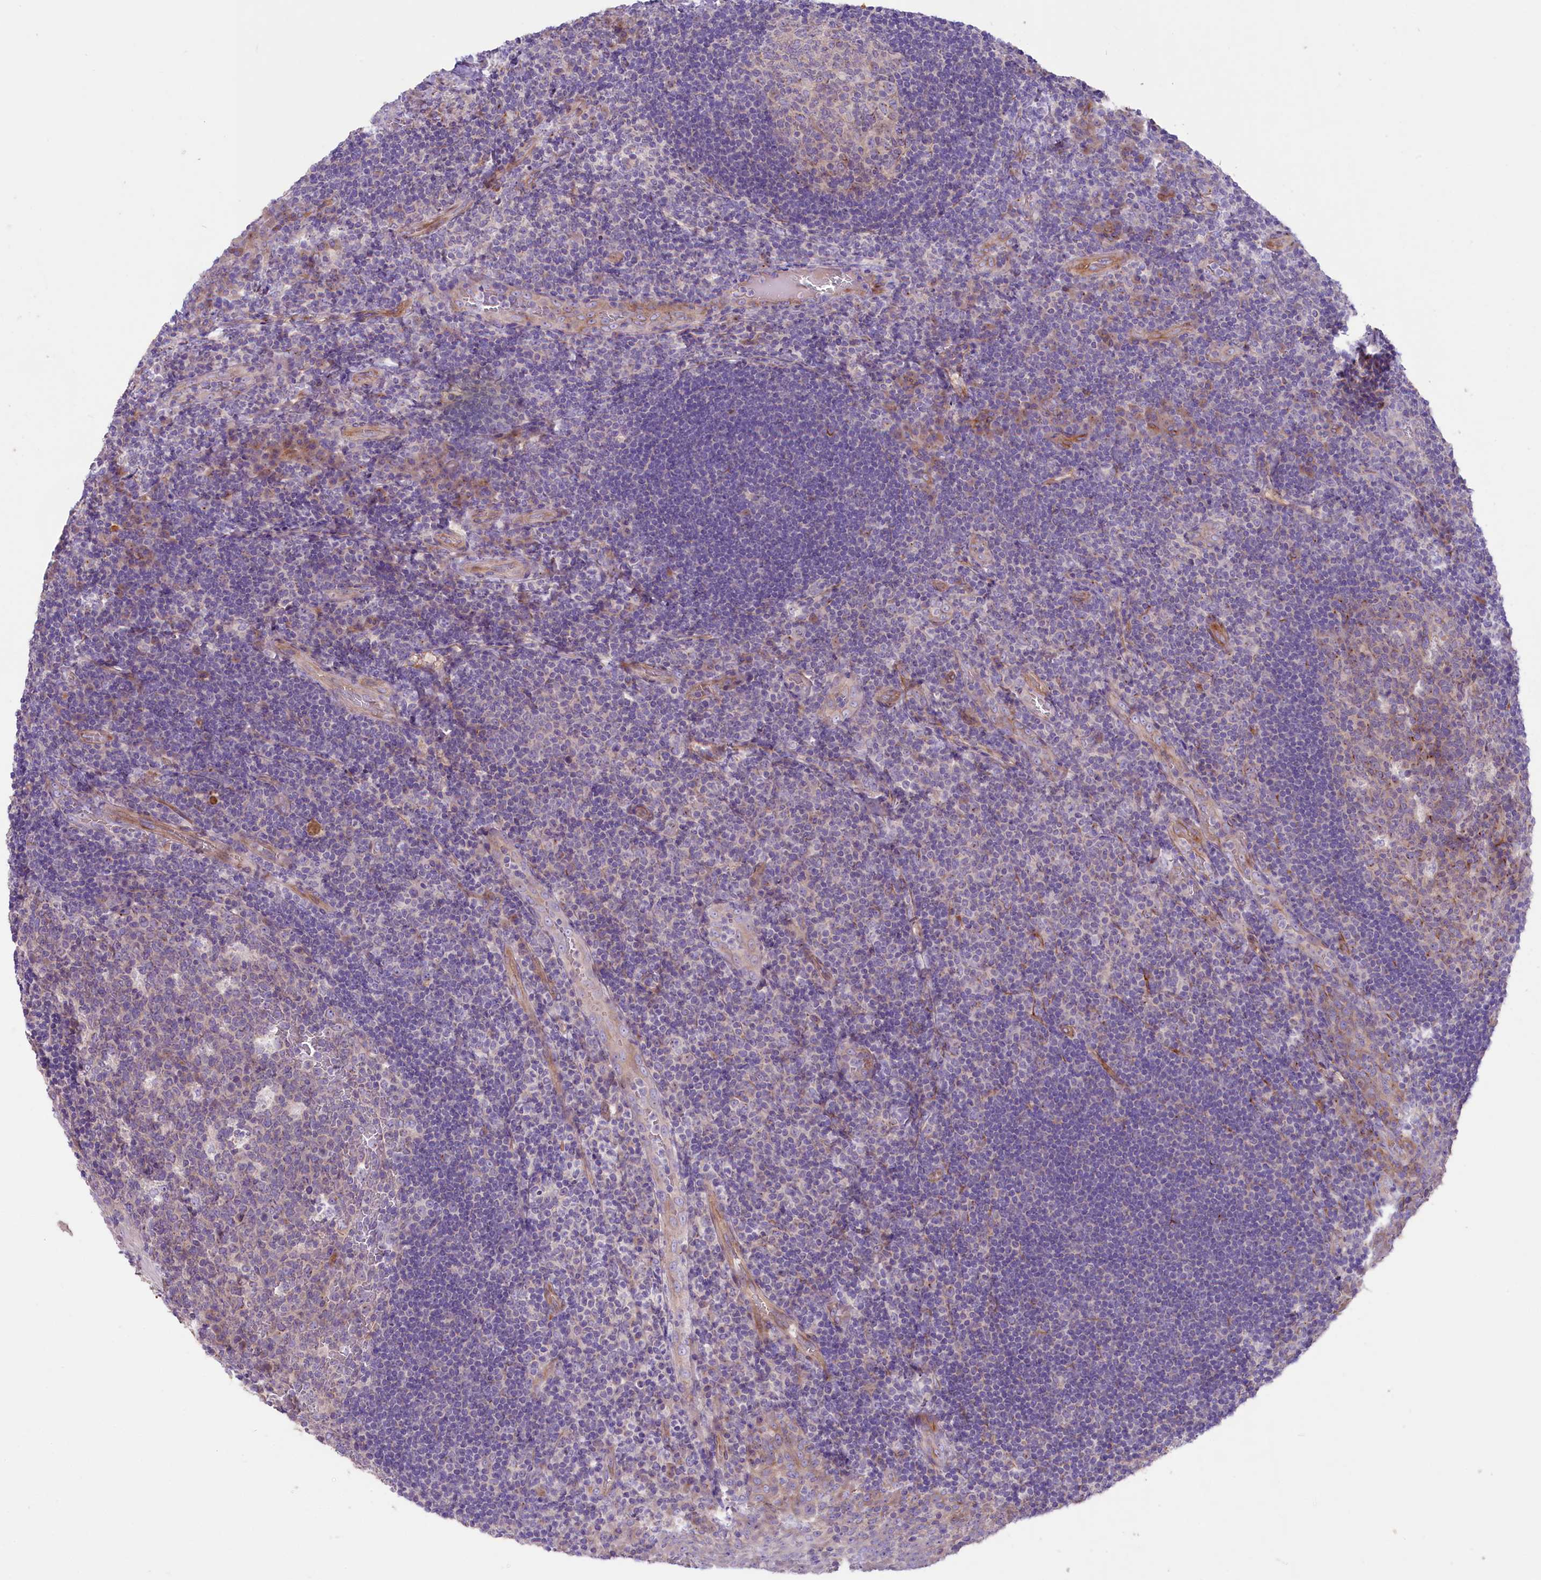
{"staining": {"intensity": "weak", "quantity": "<25%", "location": "cytoplasmic/membranous"}, "tissue": "tonsil", "cell_type": "Germinal center cells", "image_type": "normal", "snomed": [{"axis": "morphology", "description": "Normal tissue, NOS"}, {"axis": "topography", "description": "Tonsil"}], "caption": "Germinal center cells show no significant expression in unremarkable tonsil.", "gene": "CD99L2", "patient": {"sex": "male", "age": 17}}